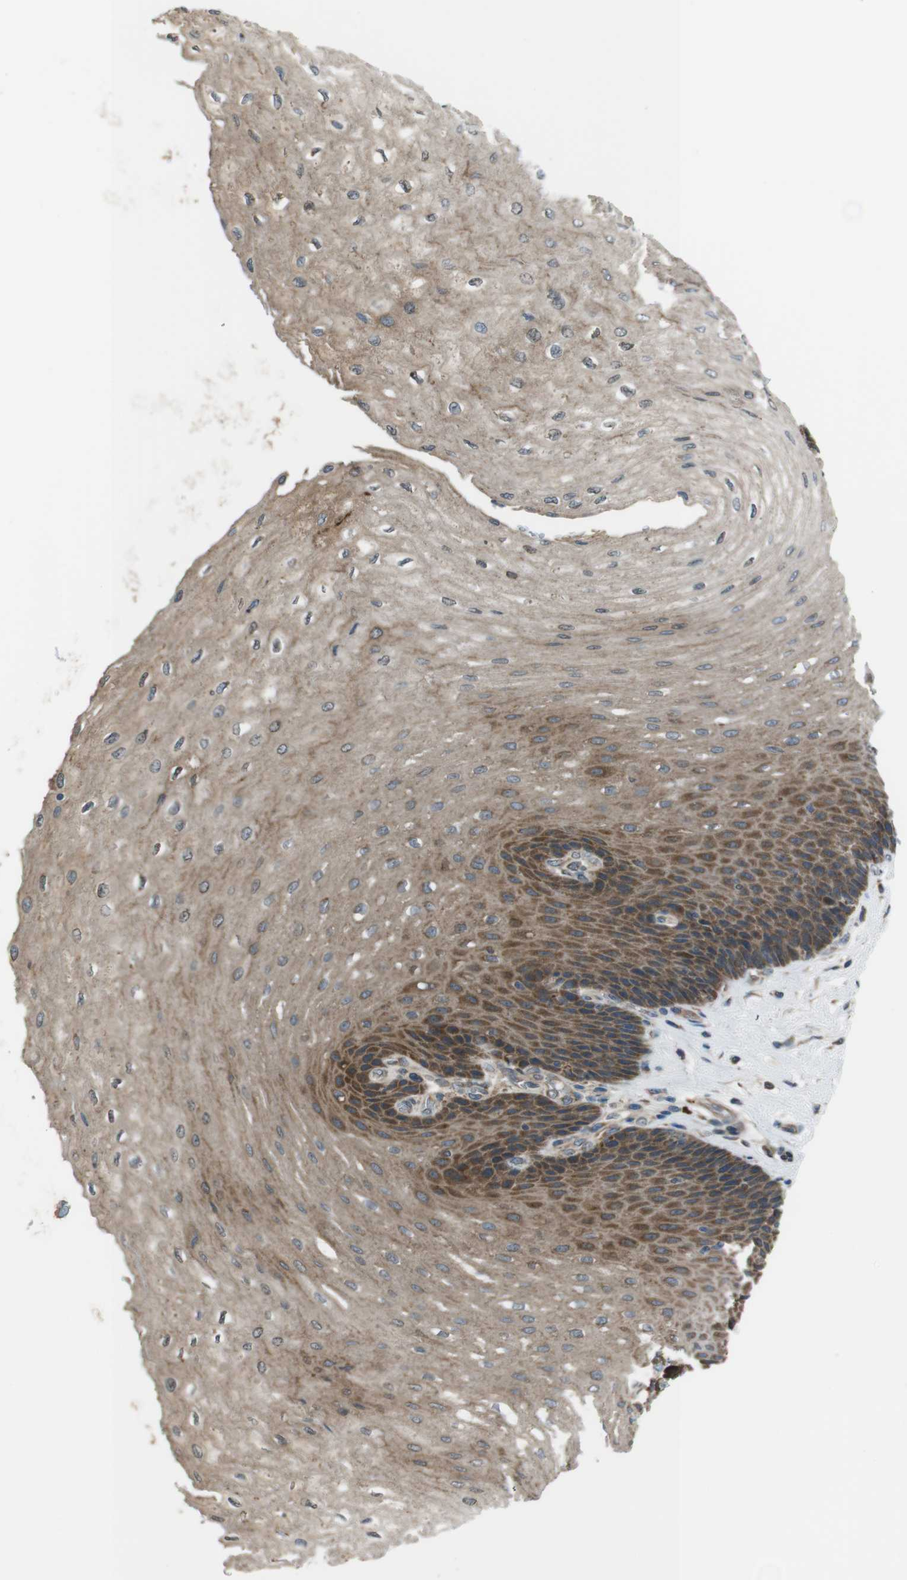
{"staining": {"intensity": "moderate", "quantity": ">75%", "location": "cytoplasmic/membranous"}, "tissue": "esophagus", "cell_type": "Squamous epithelial cells", "image_type": "normal", "snomed": [{"axis": "morphology", "description": "Normal tissue, NOS"}, {"axis": "topography", "description": "Esophagus"}], "caption": "Squamous epithelial cells demonstrate medium levels of moderate cytoplasmic/membranous expression in approximately >75% of cells in unremarkable esophagus. (Stains: DAB (3,3'-diaminobenzidine) in brown, nuclei in blue, Microscopy: brightfield microscopy at high magnification).", "gene": "SSR3", "patient": {"sex": "female", "age": 72}}